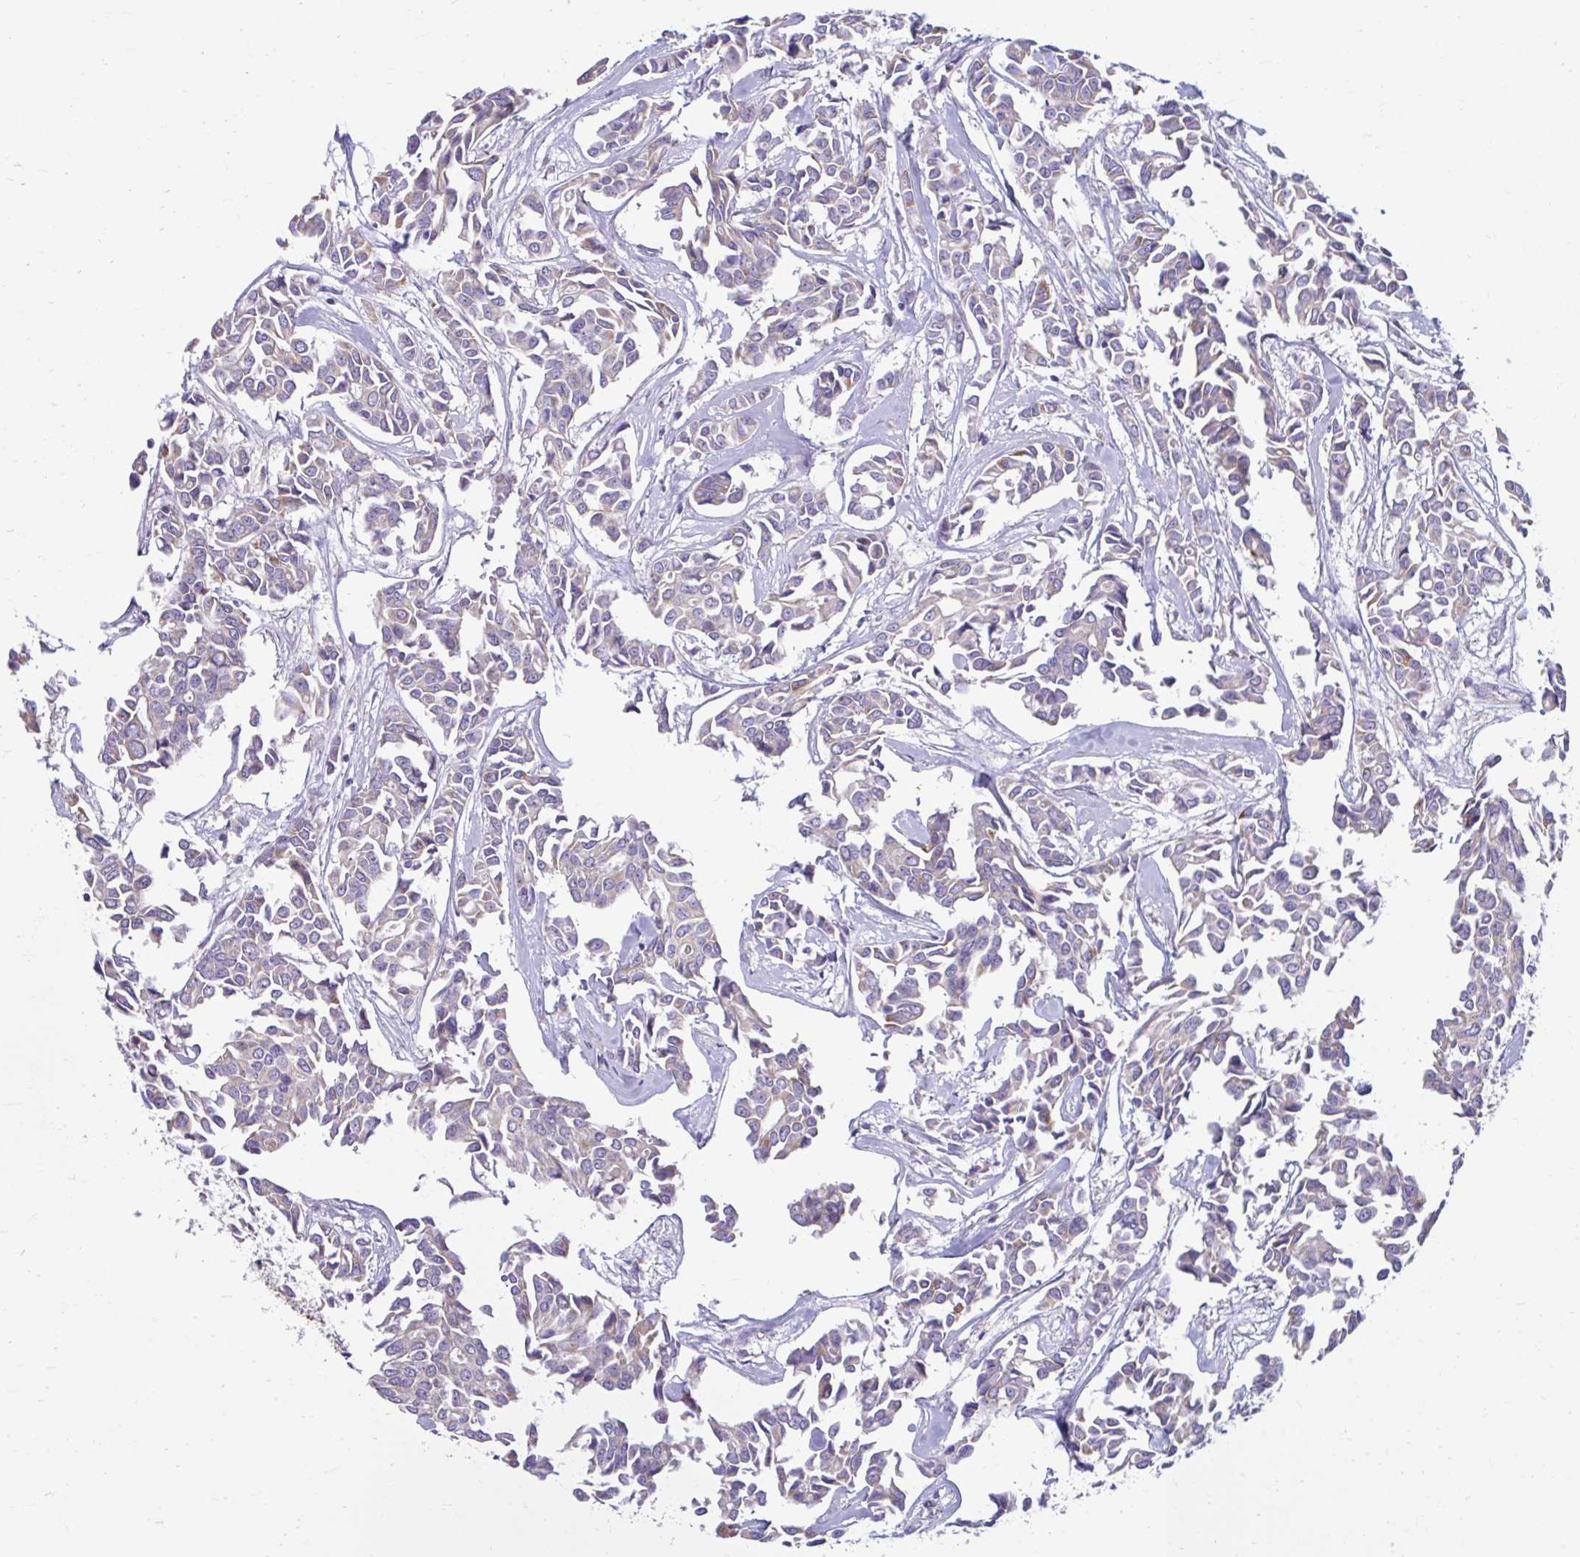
{"staining": {"intensity": "negative", "quantity": "none", "location": "none"}, "tissue": "breast cancer", "cell_type": "Tumor cells", "image_type": "cancer", "snomed": [{"axis": "morphology", "description": "Duct carcinoma"}, {"axis": "topography", "description": "Breast"}], "caption": "Histopathology image shows no significant protein staining in tumor cells of breast cancer. (DAB immunohistochemistry visualized using brightfield microscopy, high magnification).", "gene": "LINGO4", "patient": {"sex": "female", "age": 54}}